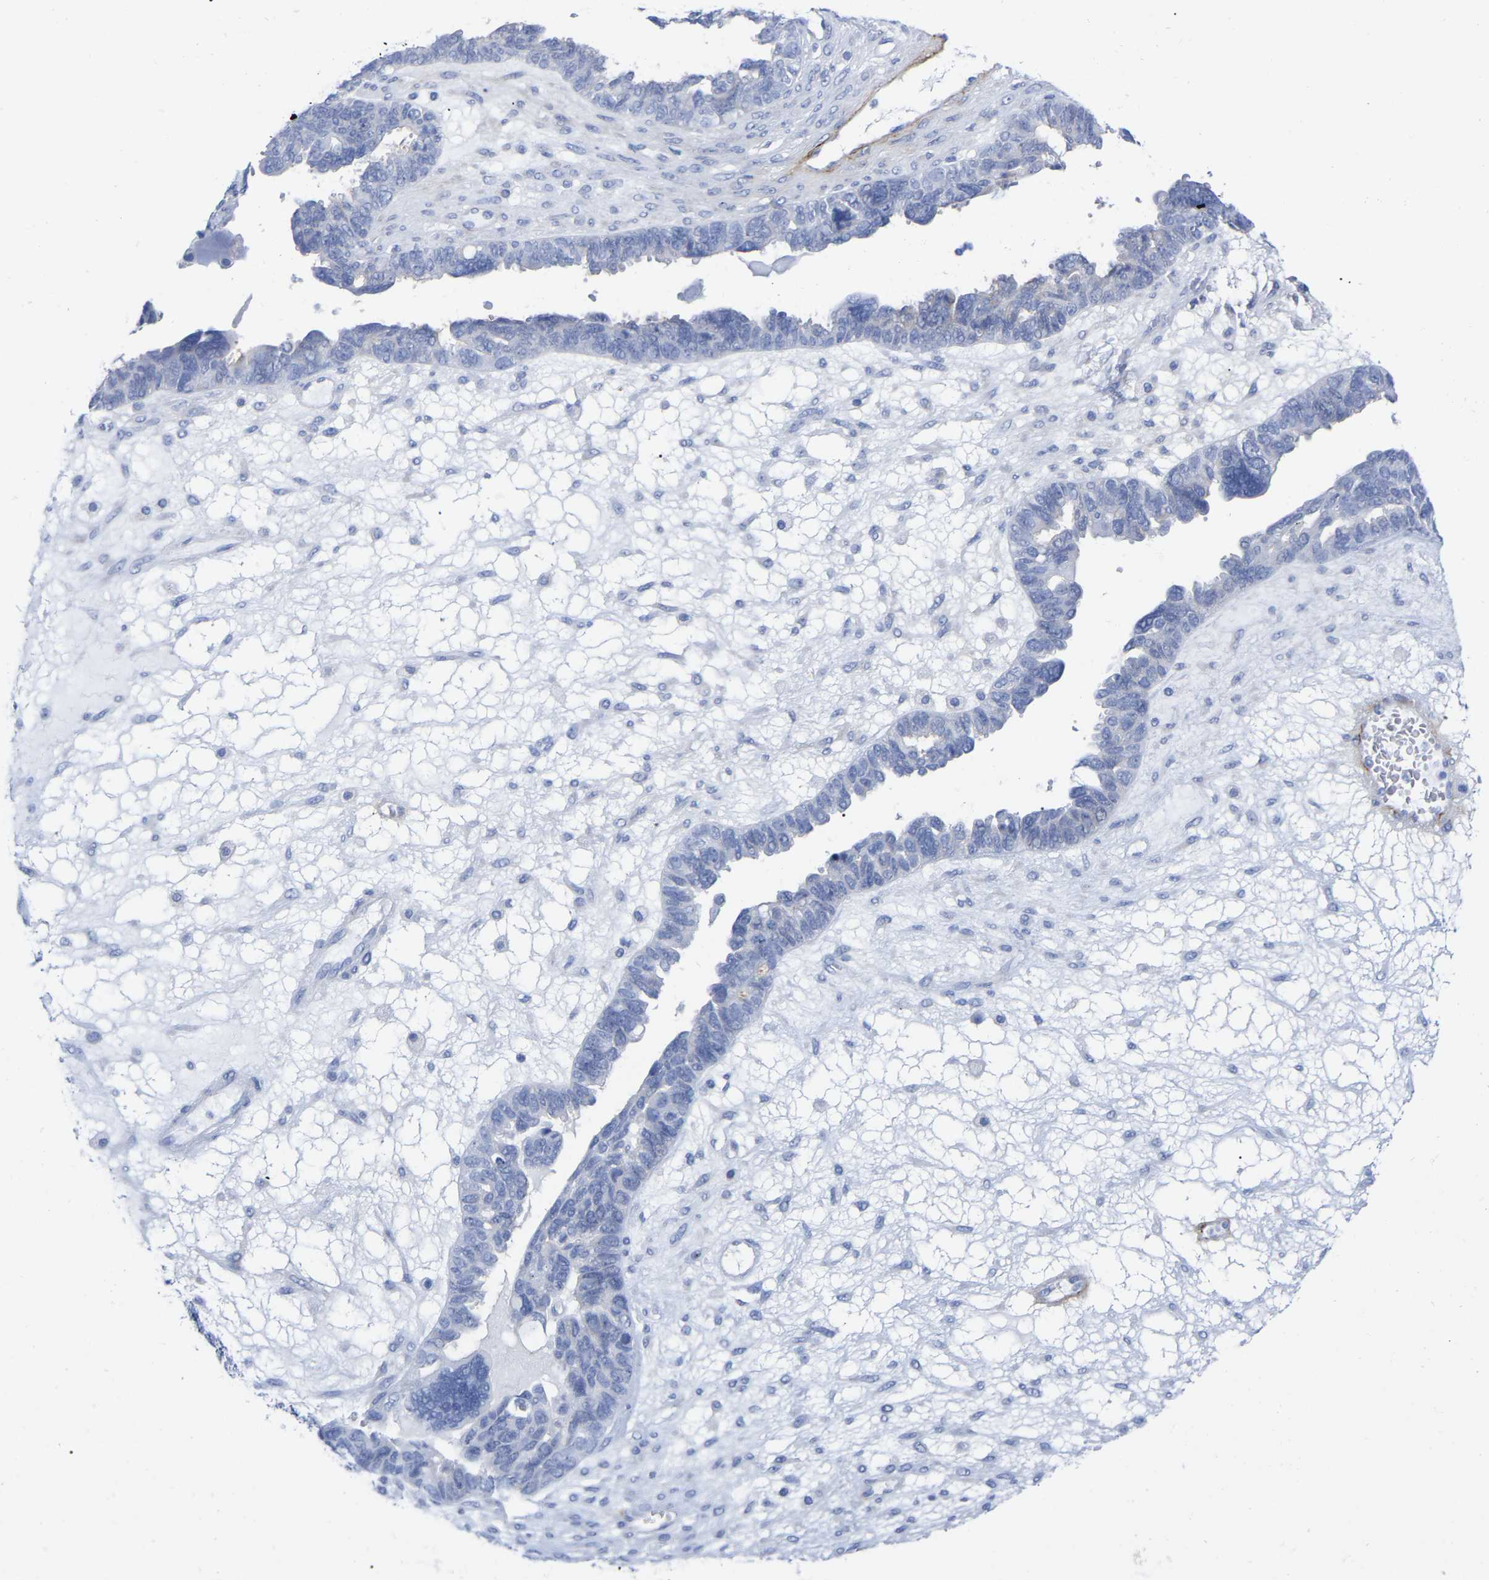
{"staining": {"intensity": "negative", "quantity": "none", "location": "none"}, "tissue": "ovarian cancer", "cell_type": "Tumor cells", "image_type": "cancer", "snomed": [{"axis": "morphology", "description": "Cystadenocarcinoma, serous, NOS"}, {"axis": "topography", "description": "Ovary"}], "caption": "Immunohistochemistry (IHC) image of neoplastic tissue: human ovarian cancer (serous cystadenocarcinoma) stained with DAB (3,3'-diaminobenzidine) reveals no significant protein positivity in tumor cells.", "gene": "HAPLN1", "patient": {"sex": "female", "age": 79}}